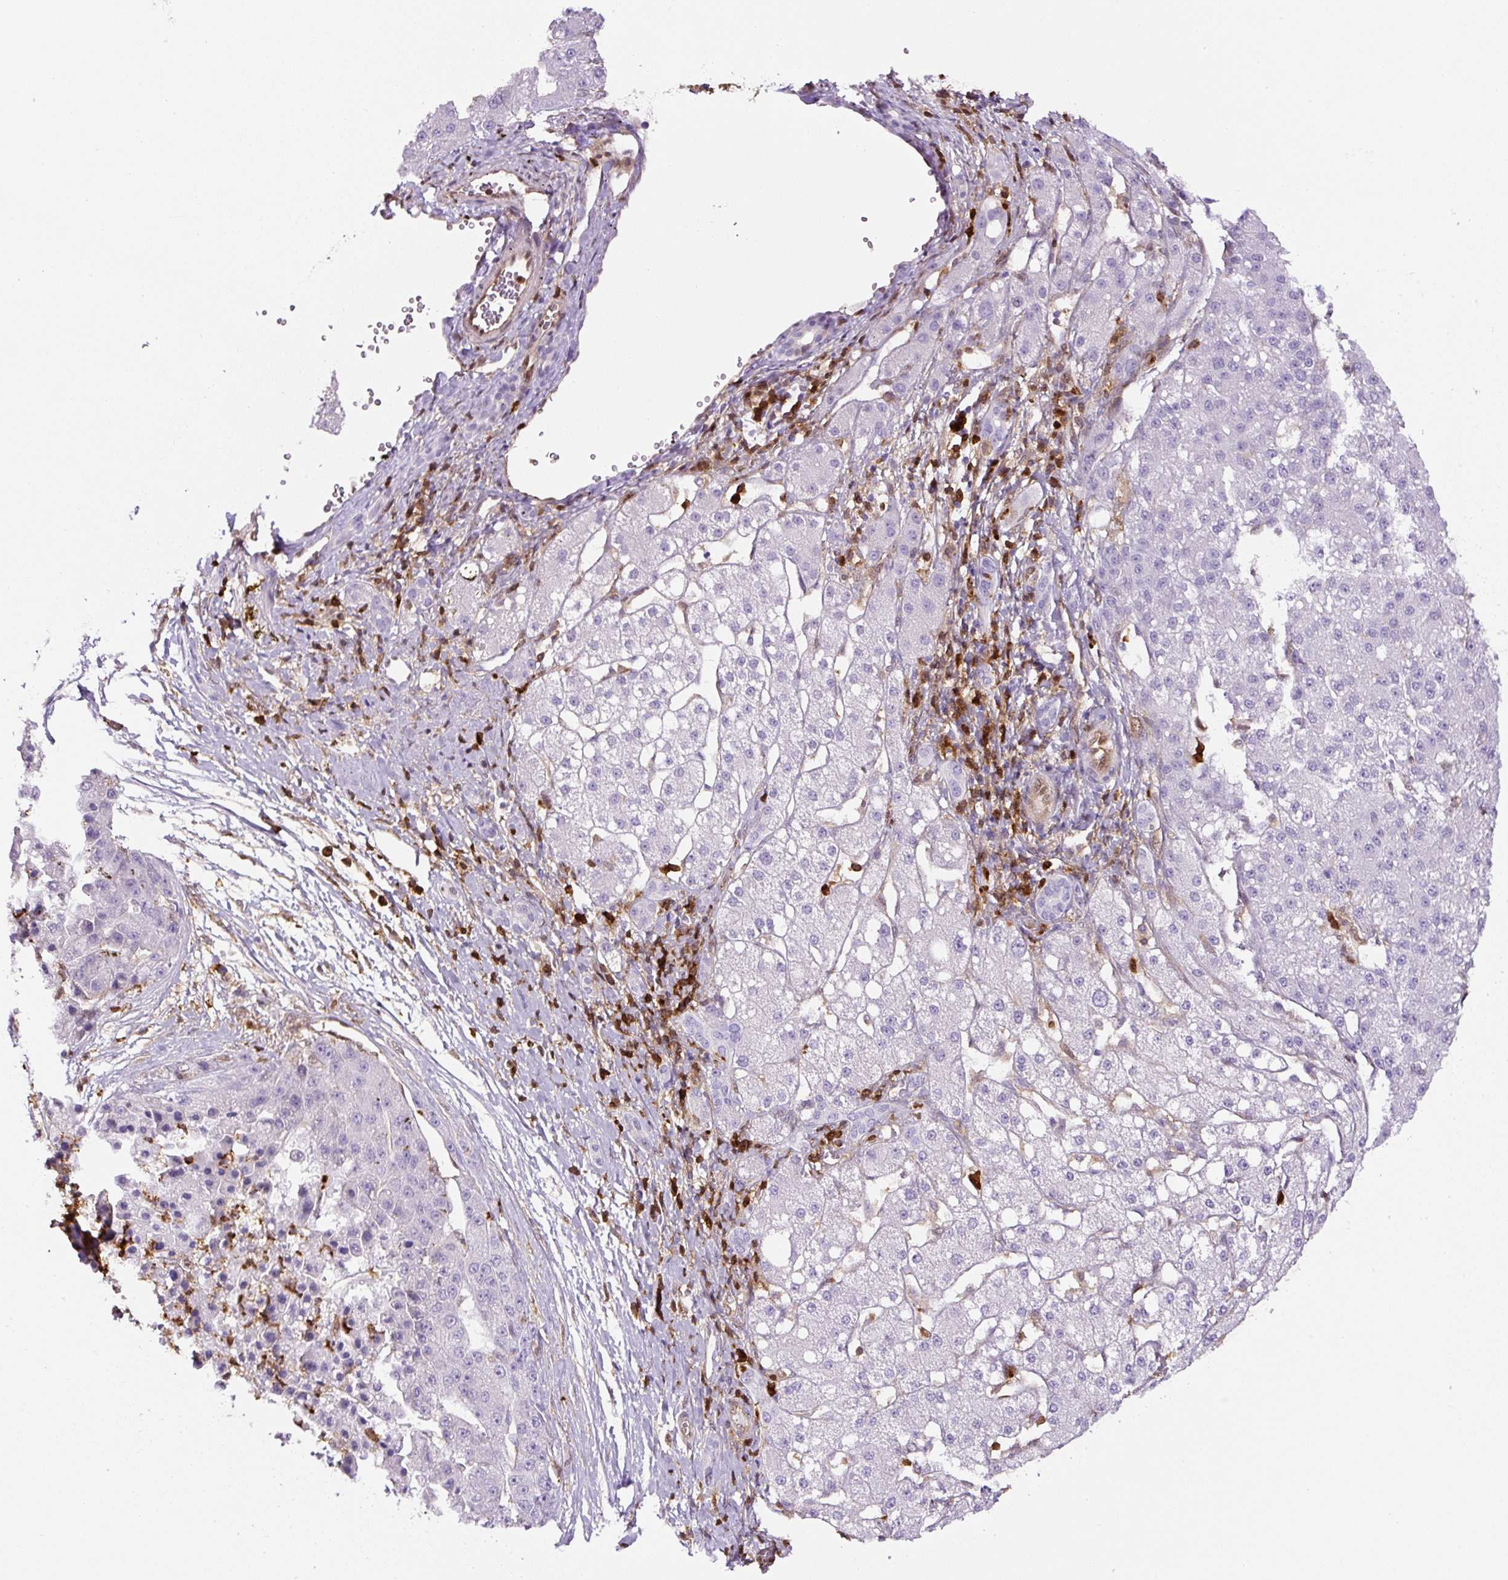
{"staining": {"intensity": "negative", "quantity": "none", "location": "none"}, "tissue": "liver cancer", "cell_type": "Tumor cells", "image_type": "cancer", "snomed": [{"axis": "morphology", "description": "Carcinoma, Hepatocellular, NOS"}, {"axis": "topography", "description": "Liver"}], "caption": "An immunohistochemistry (IHC) histopathology image of liver cancer is shown. There is no staining in tumor cells of liver cancer. (Brightfield microscopy of DAB immunohistochemistry (IHC) at high magnification).", "gene": "ANXA1", "patient": {"sex": "male", "age": 67}}